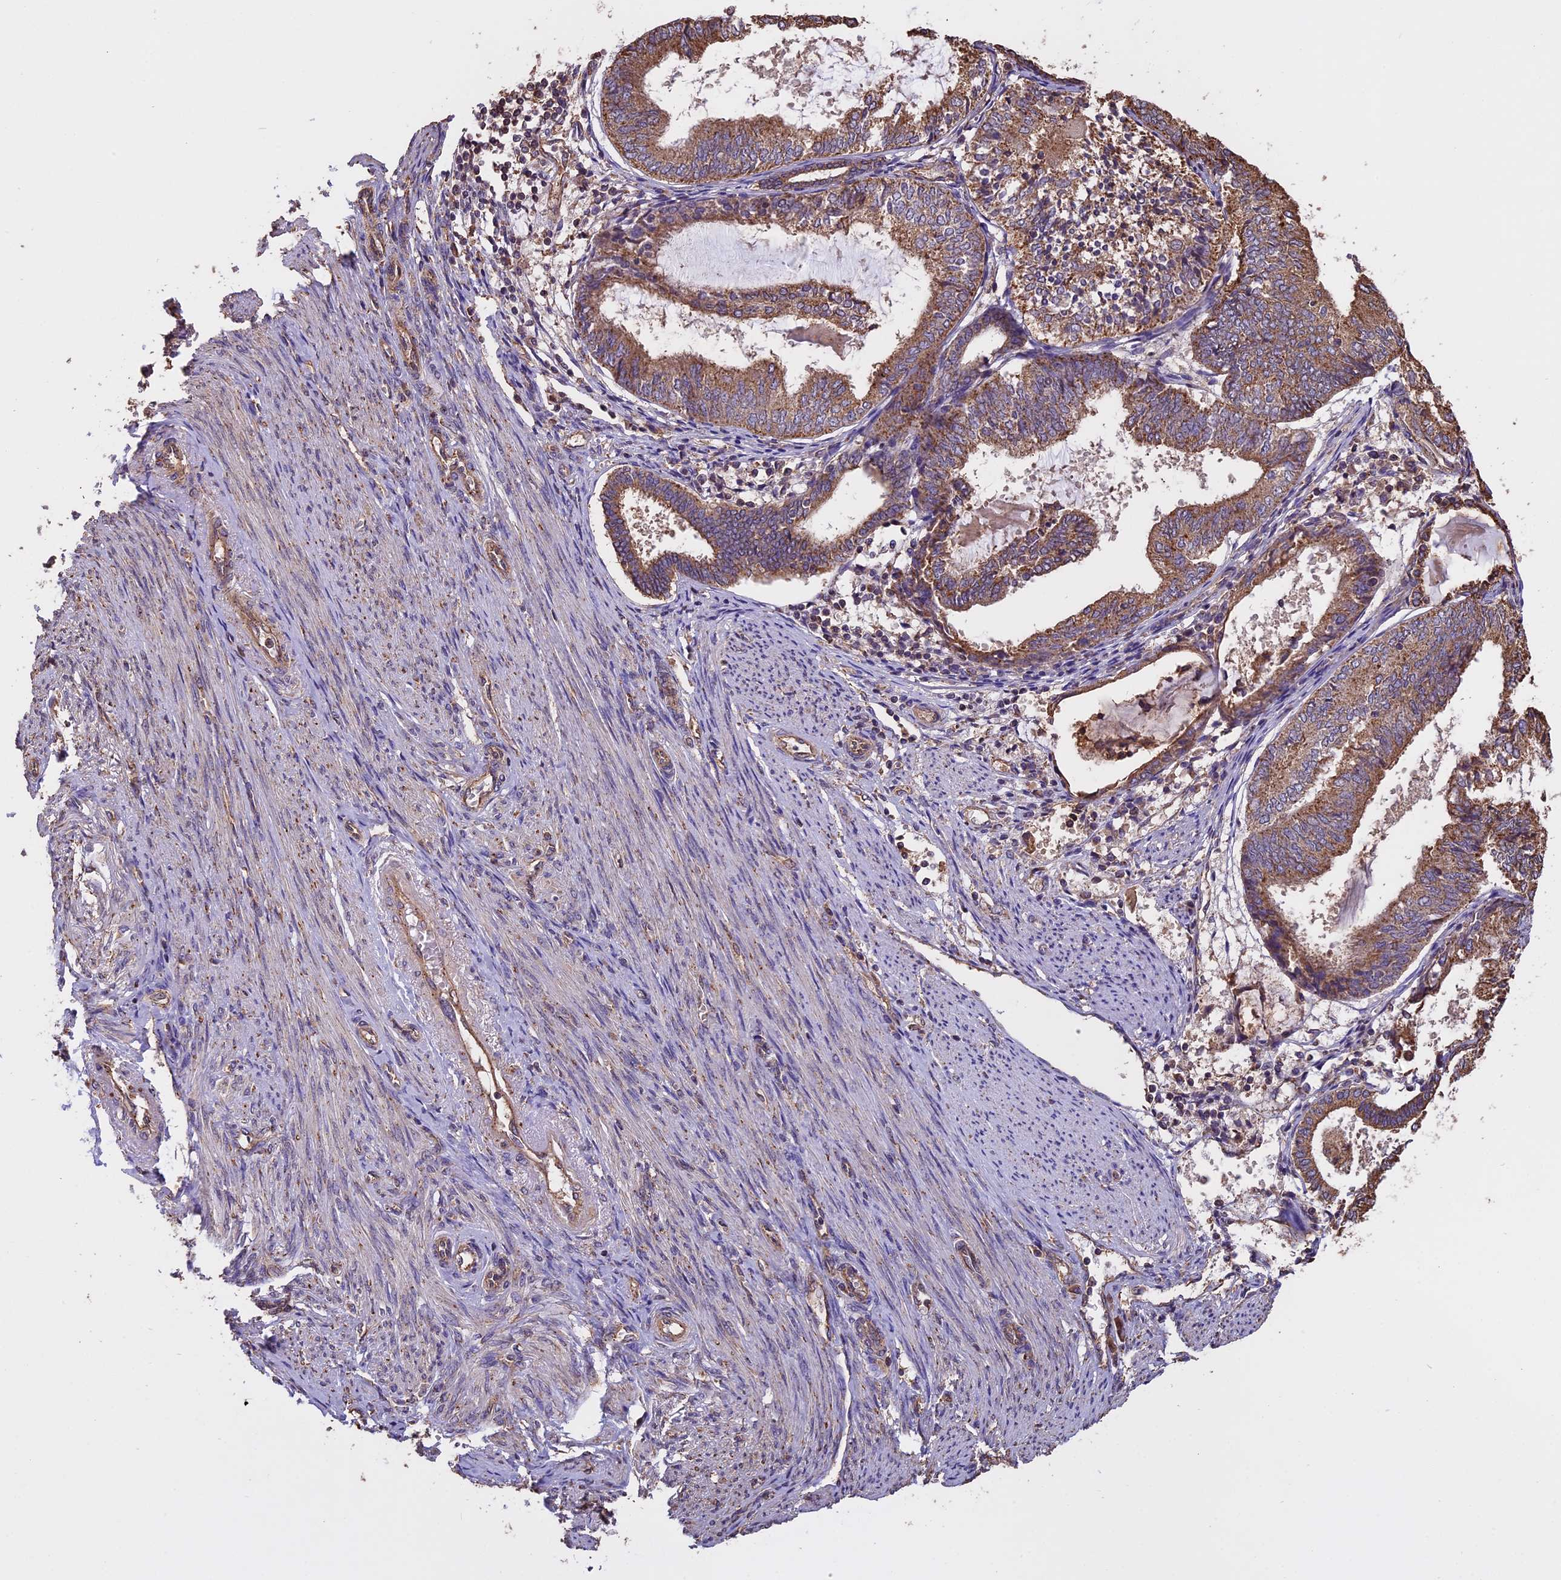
{"staining": {"intensity": "moderate", "quantity": ">75%", "location": "cytoplasmic/membranous"}, "tissue": "endometrial cancer", "cell_type": "Tumor cells", "image_type": "cancer", "snomed": [{"axis": "morphology", "description": "Adenocarcinoma, NOS"}, {"axis": "topography", "description": "Endometrium"}], "caption": "Brown immunohistochemical staining in endometrial adenocarcinoma shows moderate cytoplasmic/membranous positivity in approximately >75% of tumor cells. The staining was performed using DAB, with brown indicating positive protein expression. Nuclei are stained blue with hematoxylin.", "gene": "CHMP2A", "patient": {"sex": "female", "age": 81}}